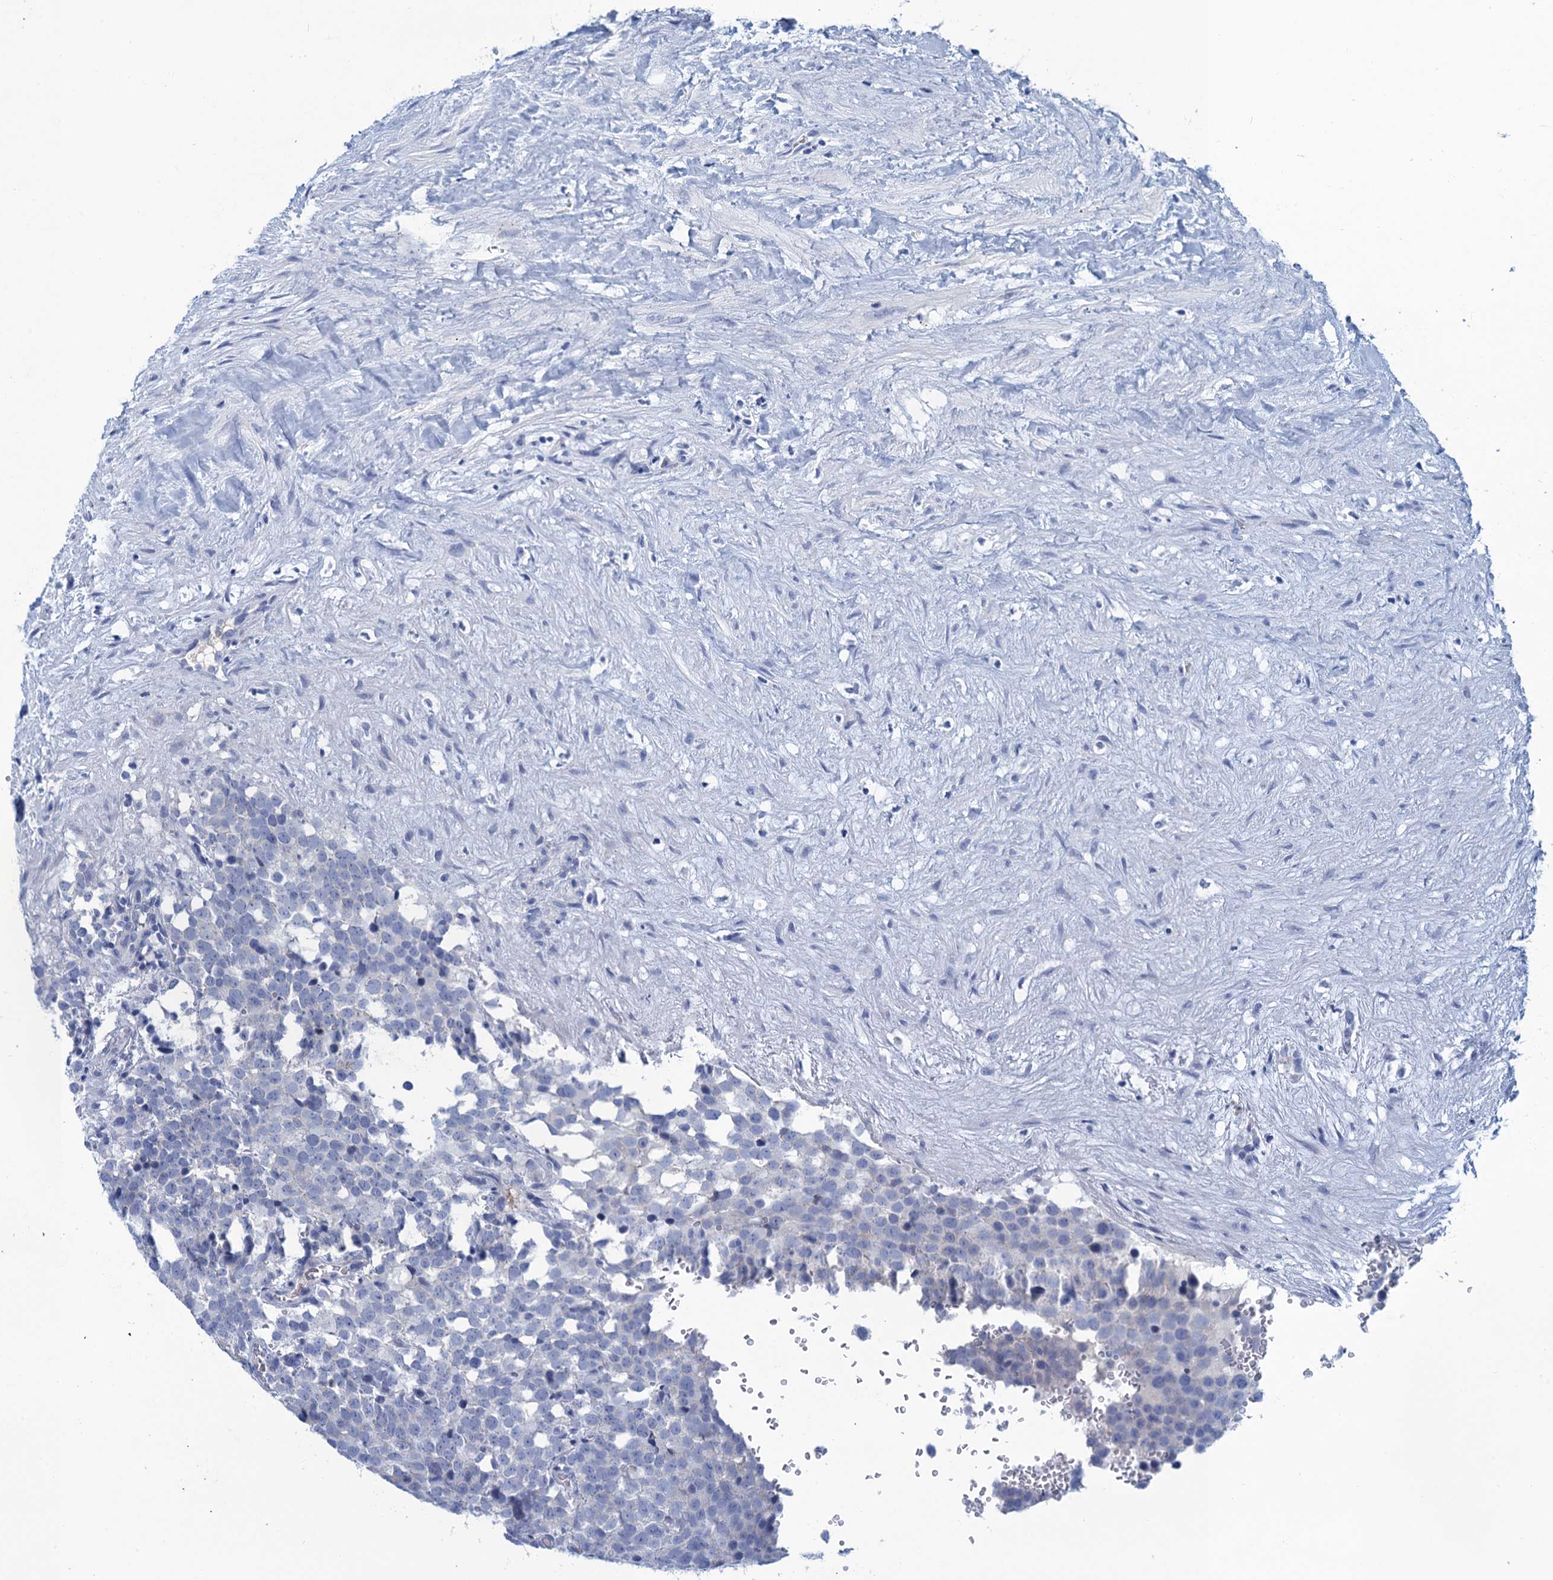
{"staining": {"intensity": "negative", "quantity": "none", "location": "none"}, "tissue": "testis cancer", "cell_type": "Tumor cells", "image_type": "cancer", "snomed": [{"axis": "morphology", "description": "Seminoma, NOS"}, {"axis": "topography", "description": "Testis"}], "caption": "An immunohistochemistry (IHC) image of testis cancer is shown. There is no staining in tumor cells of testis cancer. The staining was performed using DAB (3,3'-diaminobenzidine) to visualize the protein expression in brown, while the nuclei were stained in blue with hematoxylin (Magnification: 20x).", "gene": "SCEL", "patient": {"sex": "male", "age": 71}}